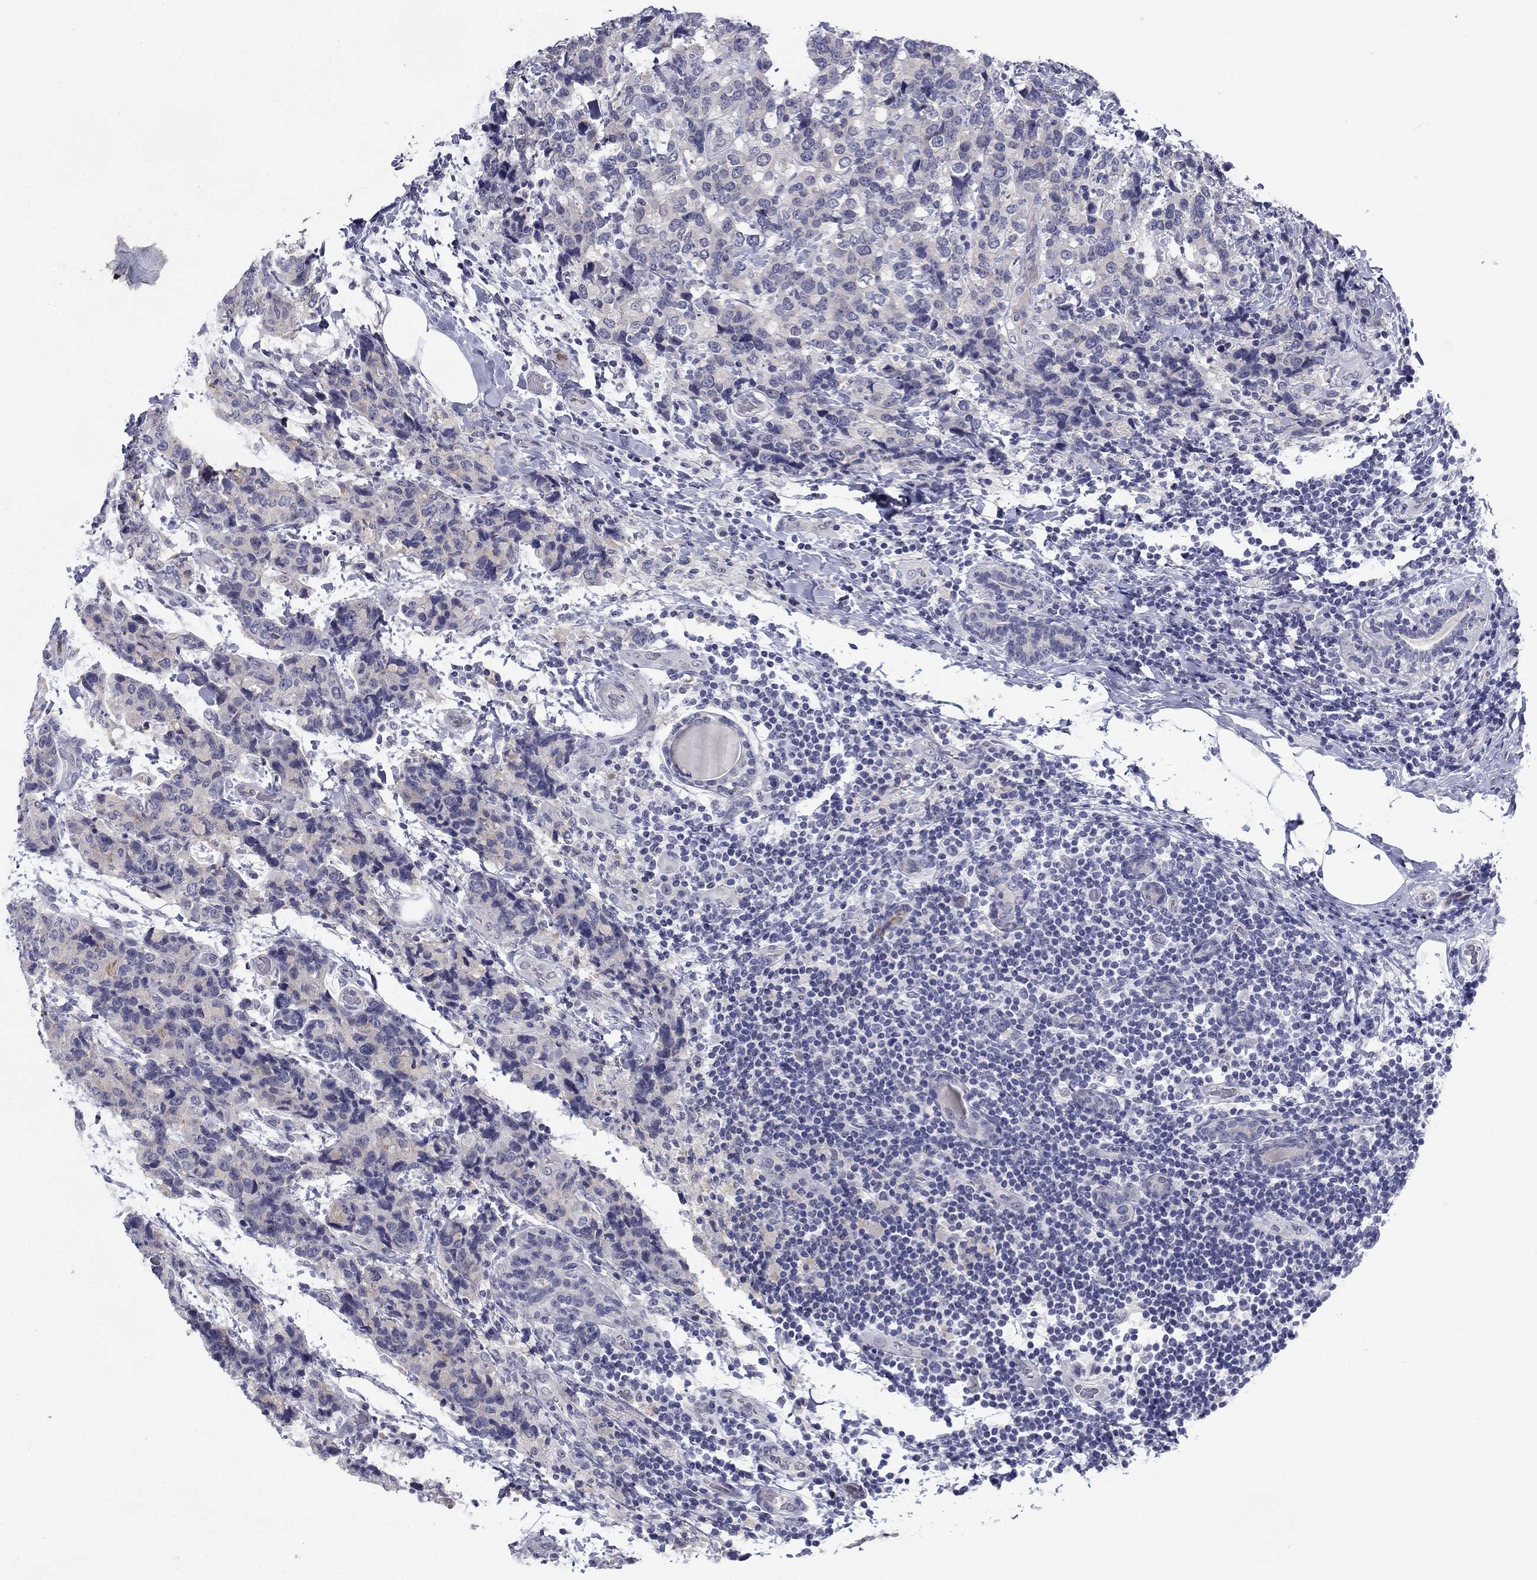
{"staining": {"intensity": "negative", "quantity": "none", "location": "none"}, "tissue": "breast cancer", "cell_type": "Tumor cells", "image_type": "cancer", "snomed": [{"axis": "morphology", "description": "Lobular carcinoma"}, {"axis": "topography", "description": "Breast"}], "caption": "Breast cancer (lobular carcinoma) was stained to show a protein in brown. There is no significant staining in tumor cells.", "gene": "PLS1", "patient": {"sex": "female", "age": 59}}